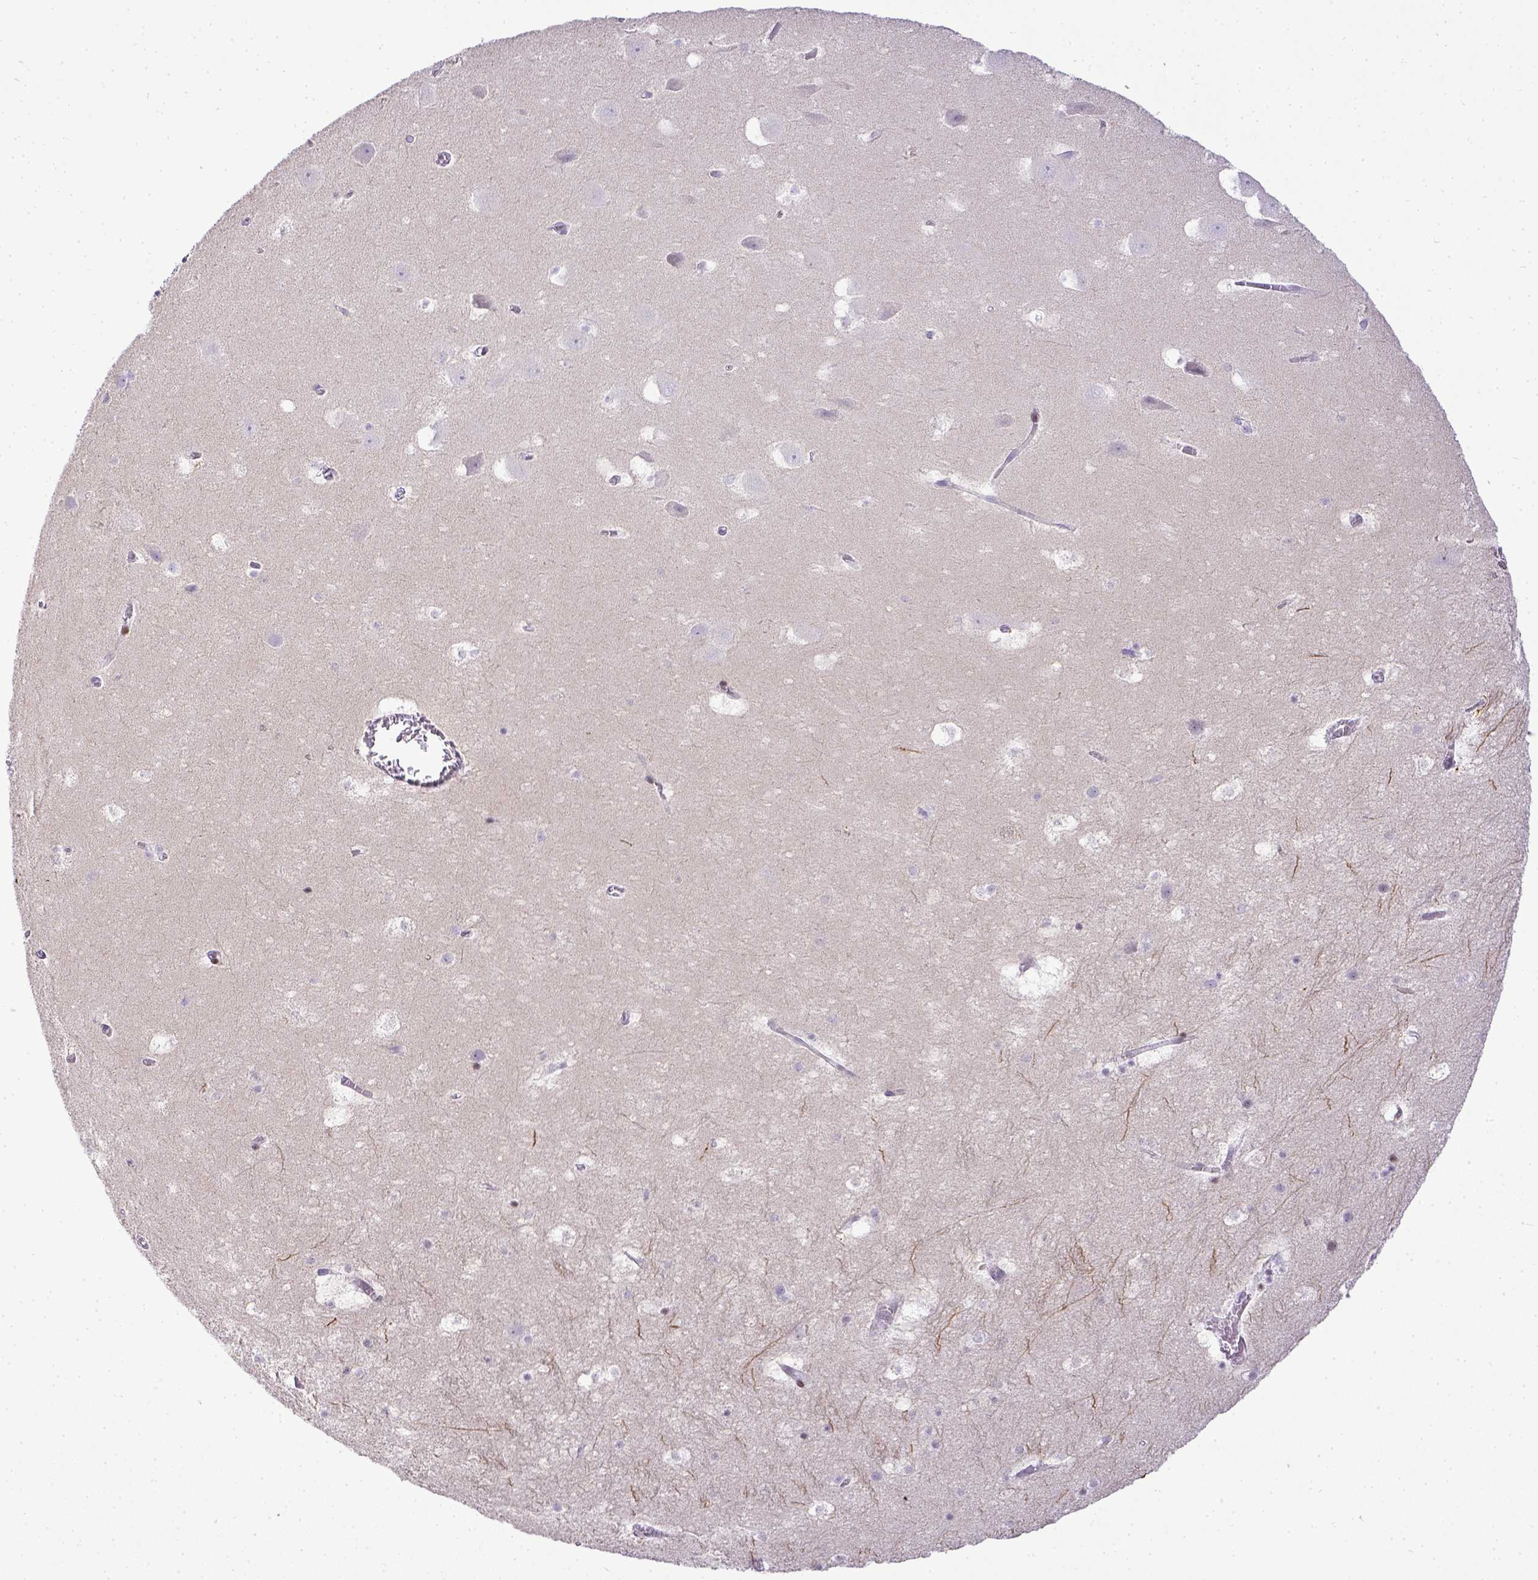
{"staining": {"intensity": "strong", "quantity": "<25%", "location": "nuclear"}, "tissue": "hippocampus", "cell_type": "Glial cells", "image_type": "normal", "snomed": [{"axis": "morphology", "description": "Normal tissue, NOS"}, {"axis": "topography", "description": "Hippocampus"}], "caption": "Strong nuclear expression for a protein is appreciated in about <25% of glial cells of normal hippocampus using immunohistochemistry (IHC).", "gene": "BTN1A1", "patient": {"sex": "male", "age": 45}}